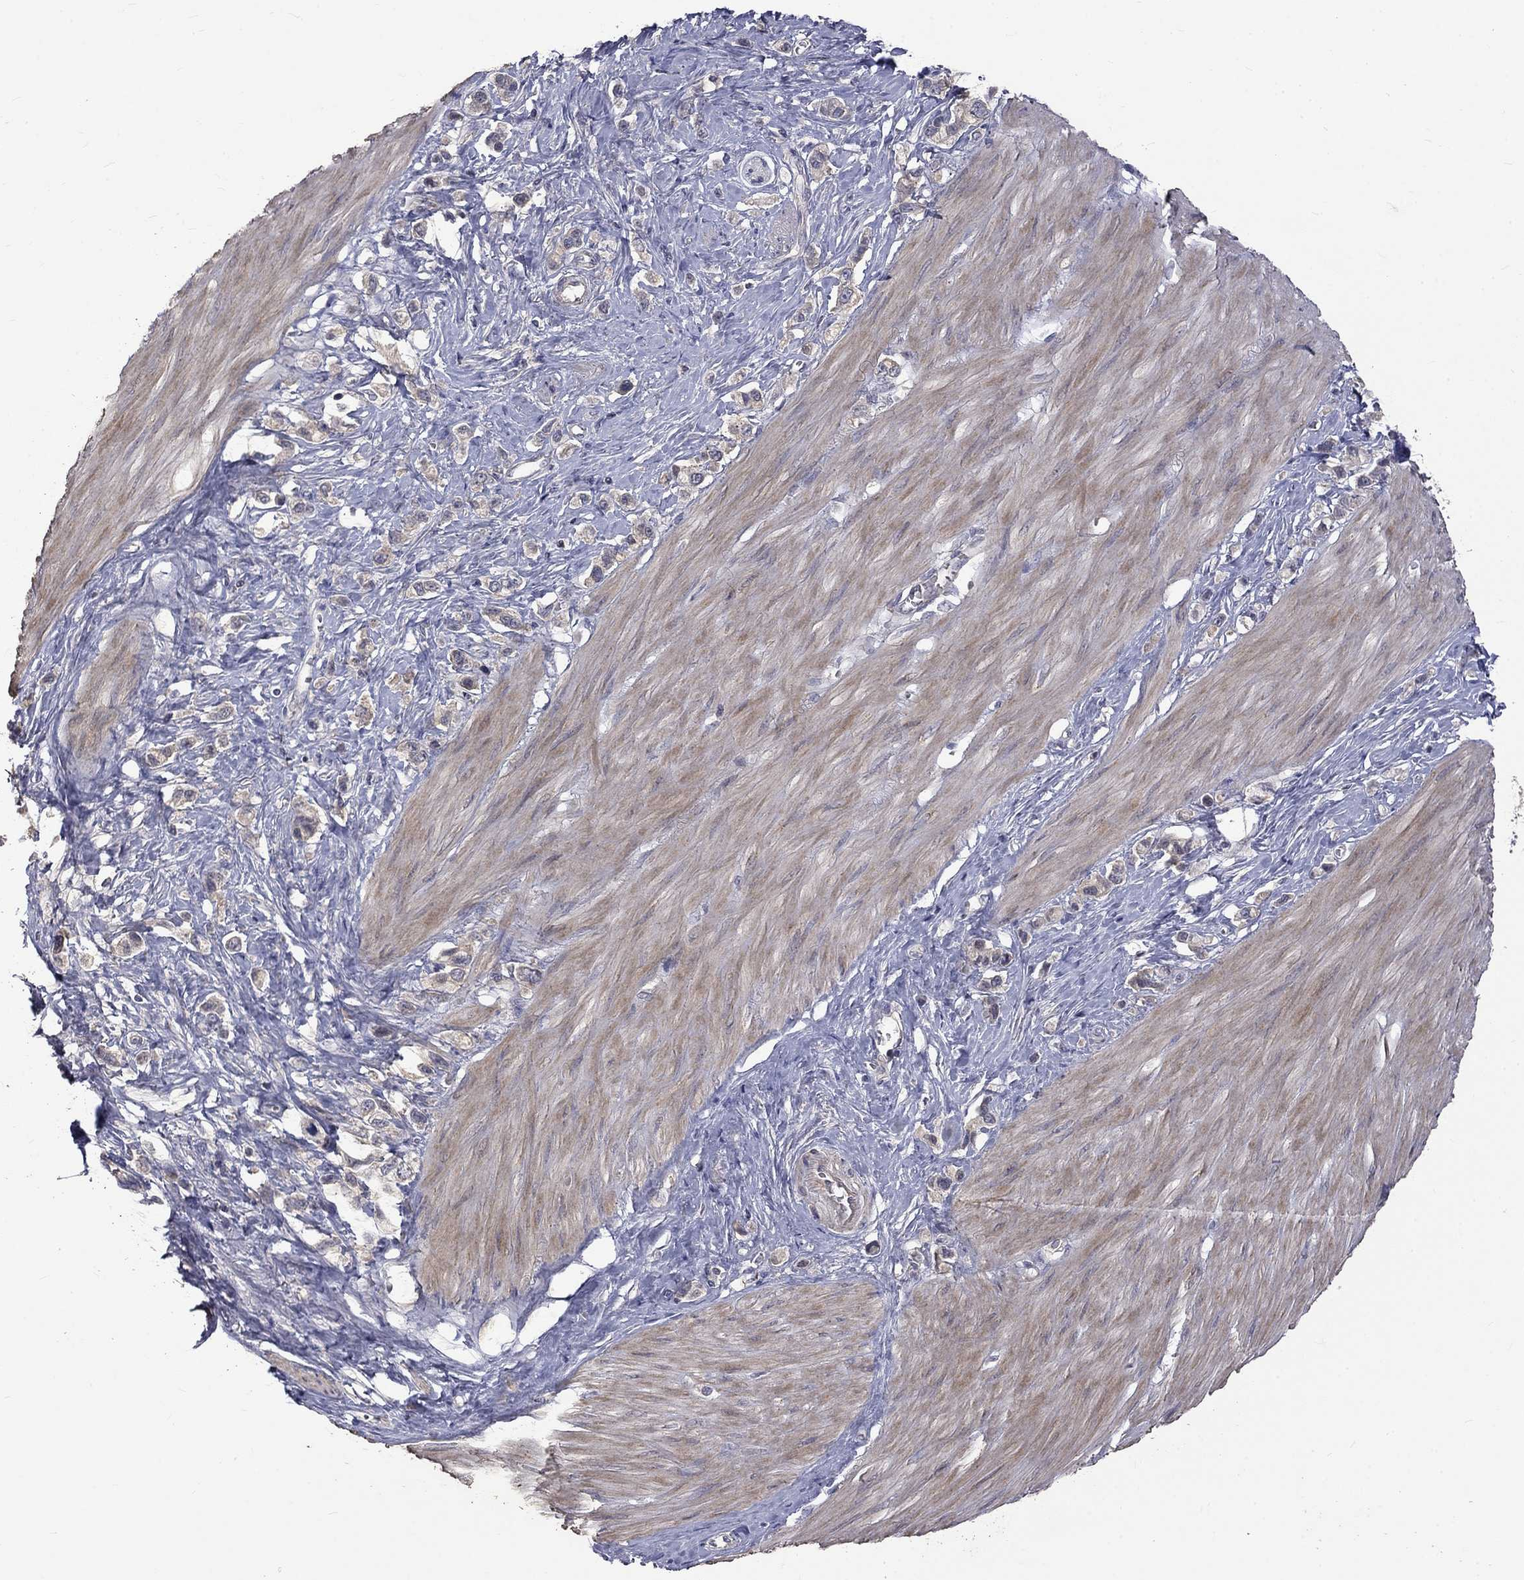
{"staining": {"intensity": "negative", "quantity": "none", "location": "none"}, "tissue": "stomach cancer", "cell_type": "Tumor cells", "image_type": "cancer", "snomed": [{"axis": "morphology", "description": "Normal tissue, NOS"}, {"axis": "morphology", "description": "Adenocarcinoma, NOS"}, {"axis": "morphology", "description": "Adenocarcinoma, High grade"}, {"axis": "topography", "description": "Stomach, upper"}, {"axis": "topography", "description": "Stomach"}], "caption": "This is an immunohistochemistry micrograph of human stomach adenocarcinoma (high-grade). There is no expression in tumor cells.", "gene": "SLC39A14", "patient": {"sex": "female", "age": 65}}